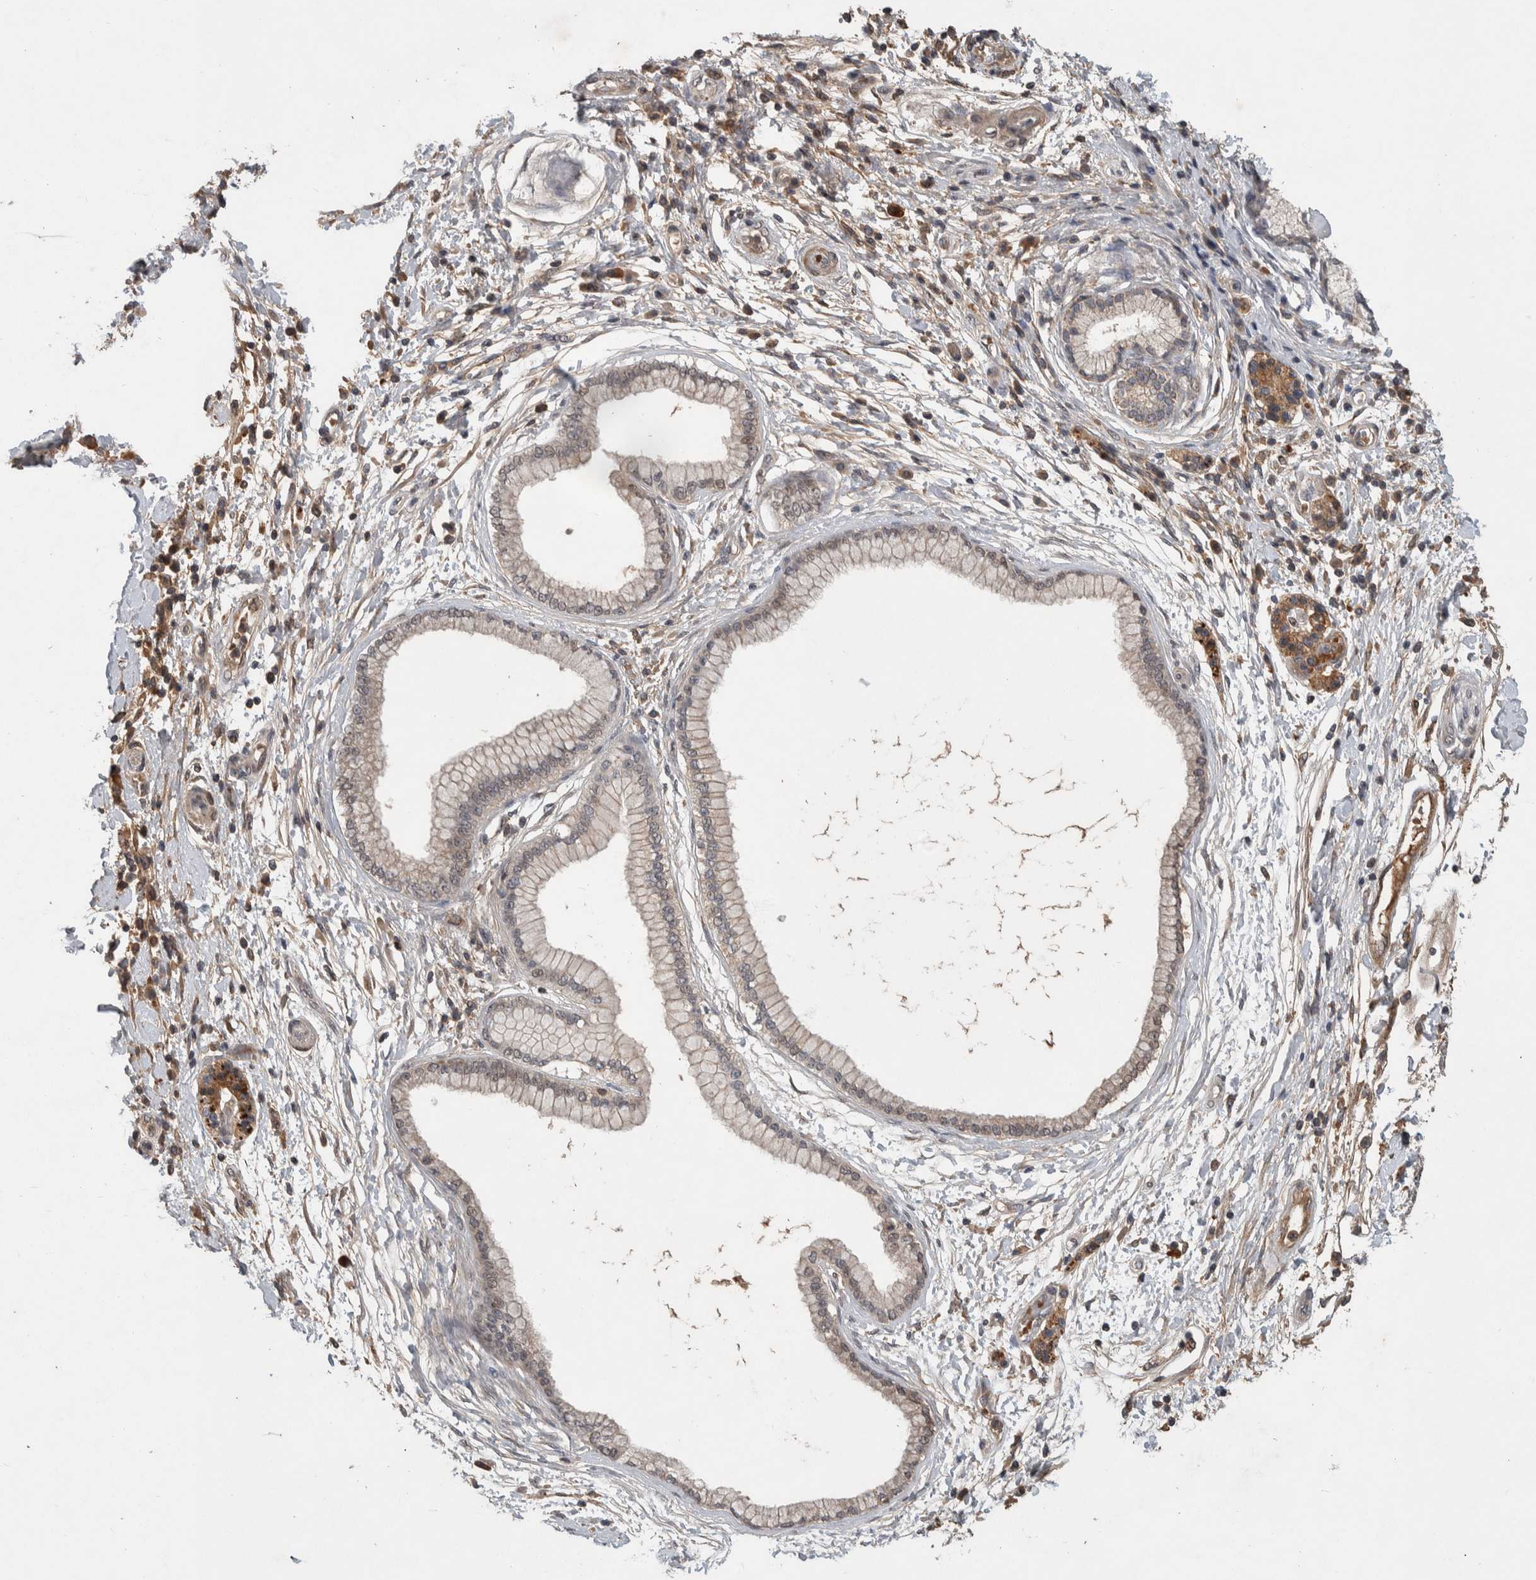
{"staining": {"intensity": "weak", "quantity": "<25%", "location": "cytoplasmic/membranous,nuclear"}, "tissue": "pancreatic cancer", "cell_type": "Tumor cells", "image_type": "cancer", "snomed": [{"axis": "morphology", "description": "Normal tissue, NOS"}, {"axis": "morphology", "description": "Adenocarcinoma, NOS"}, {"axis": "topography", "description": "Pancreas"}], "caption": "Immunohistochemical staining of human adenocarcinoma (pancreatic) demonstrates no significant expression in tumor cells. (Brightfield microscopy of DAB IHC at high magnification).", "gene": "CHRM3", "patient": {"sex": "female", "age": 71}}